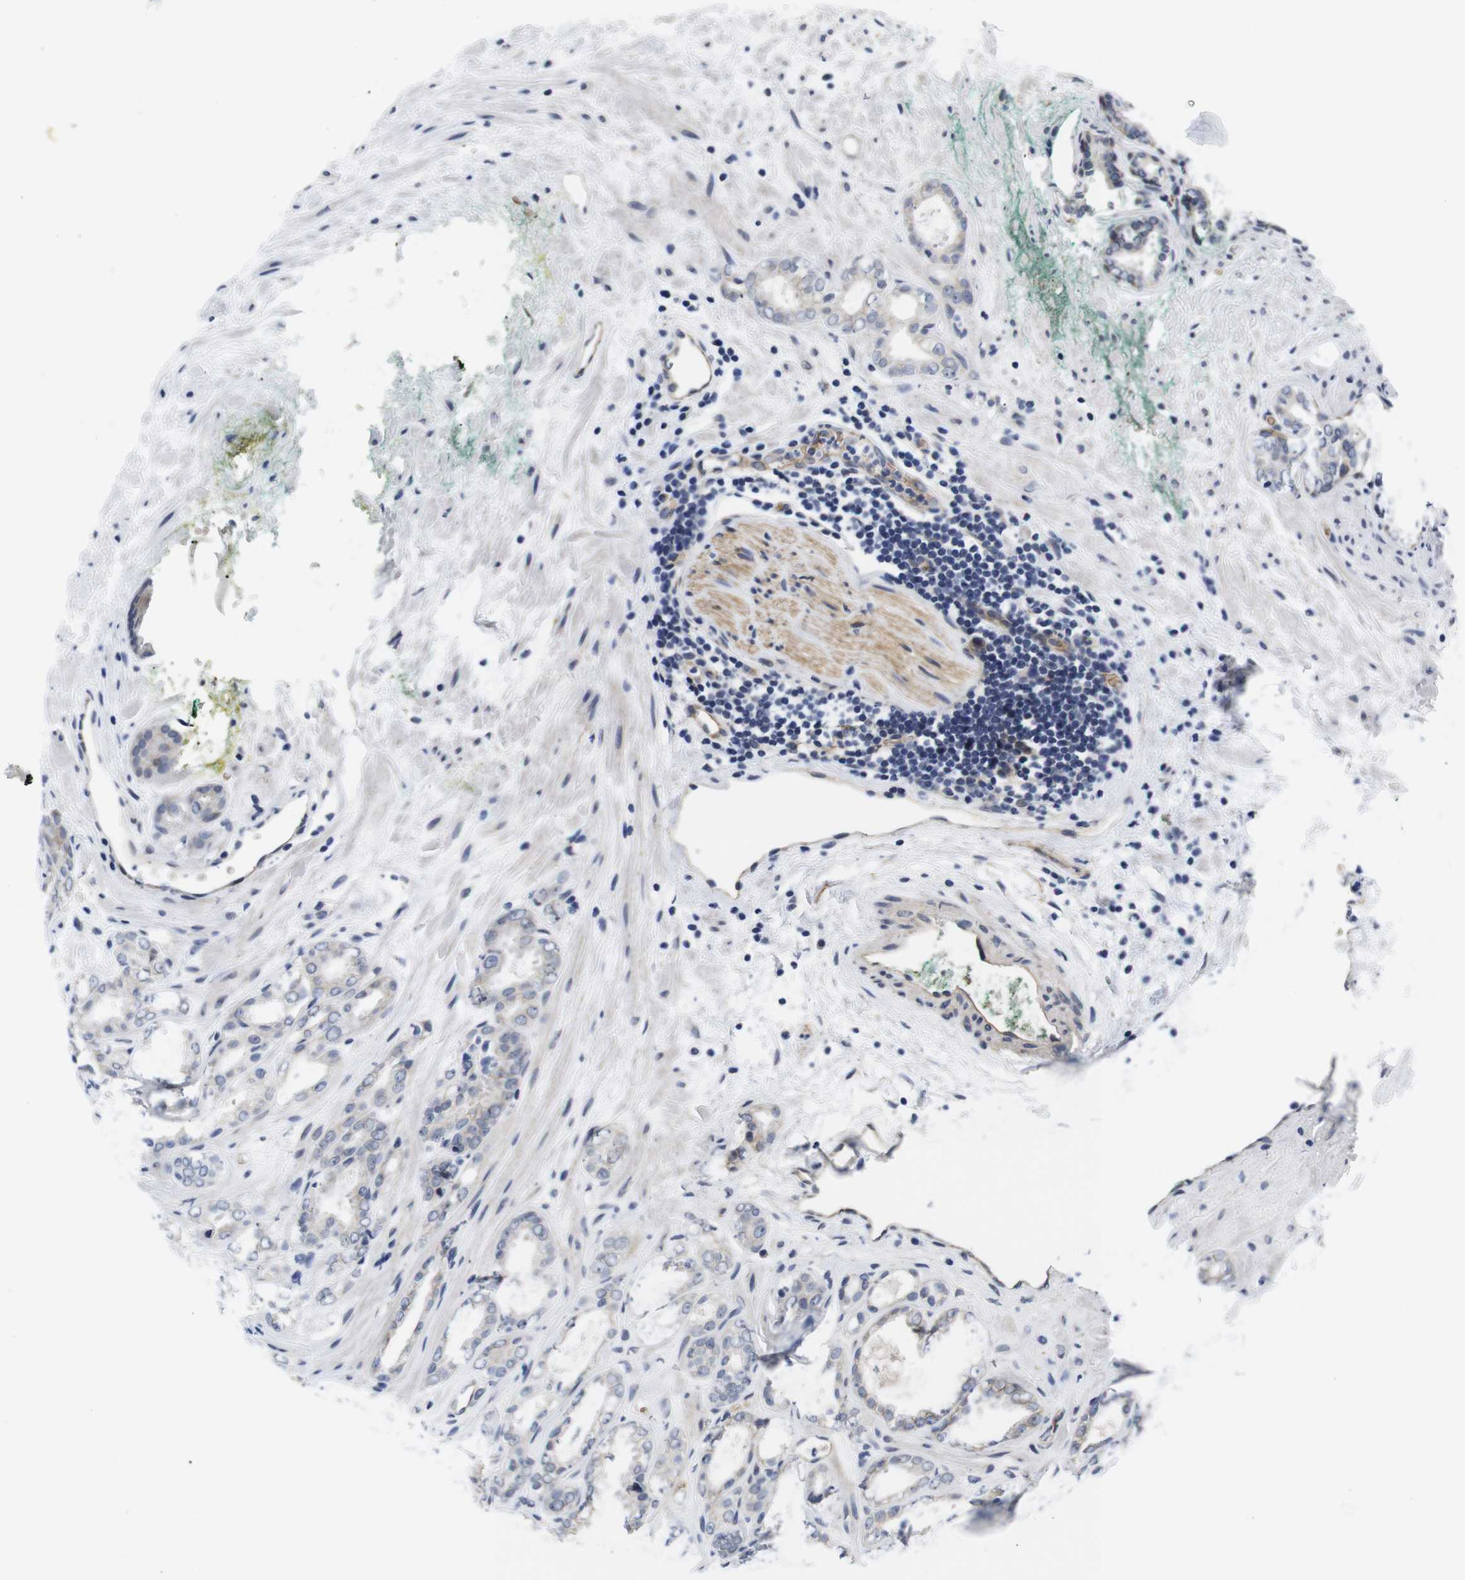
{"staining": {"intensity": "weak", "quantity": "<25%", "location": "cytoplasmic/membranous"}, "tissue": "prostate cancer", "cell_type": "Tumor cells", "image_type": "cancer", "snomed": [{"axis": "morphology", "description": "Adenocarcinoma, Low grade"}, {"axis": "topography", "description": "Prostate"}], "caption": "The photomicrograph displays no staining of tumor cells in prostate low-grade adenocarcinoma.", "gene": "SOCS3", "patient": {"sex": "male", "age": 57}}